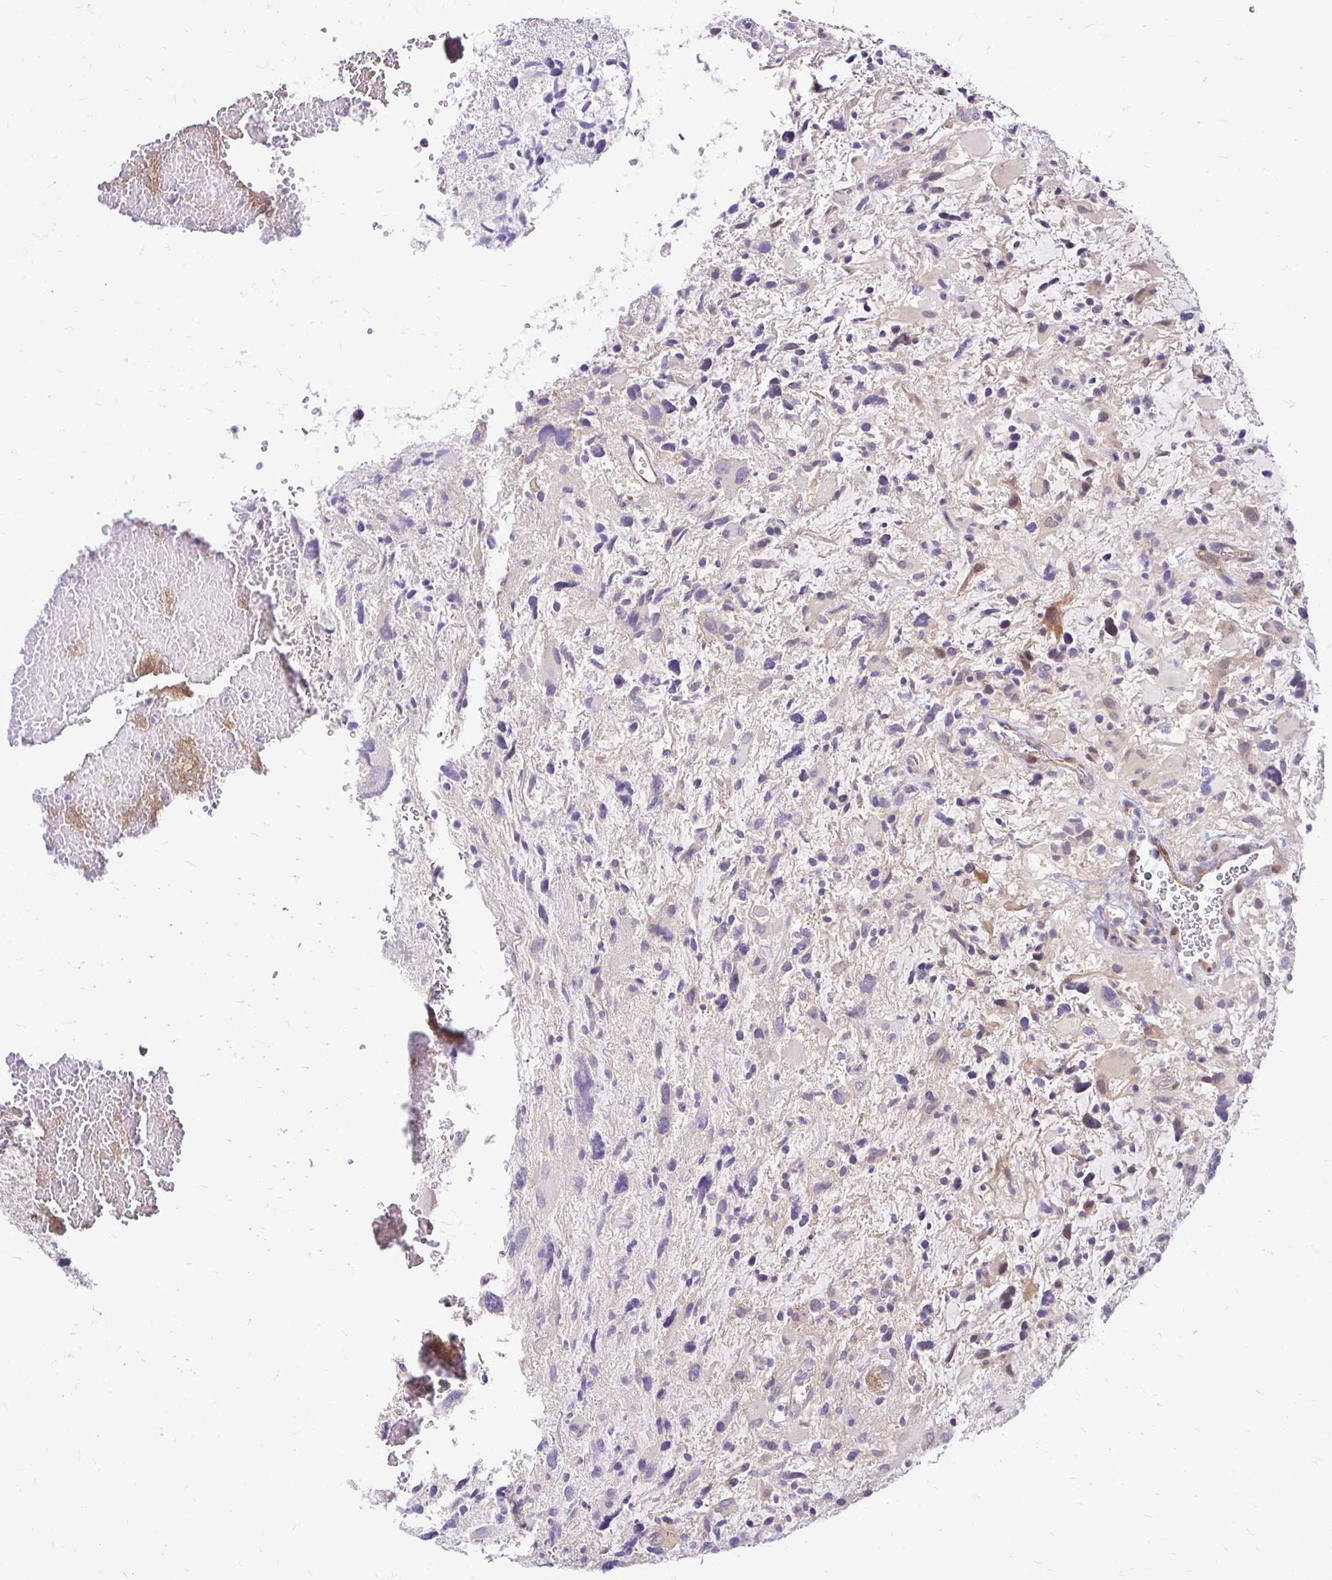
{"staining": {"intensity": "negative", "quantity": "none", "location": "none"}, "tissue": "glioma", "cell_type": "Tumor cells", "image_type": "cancer", "snomed": [{"axis": "morphology", "description": "Glioma, malignant, High grade"}, {"axis": "topography", "description": "Brain"}], "caption": "This is a image of immunohistochemistry staining of glioma, which shows no expression in tumor cells.", "gene": "YAP1", "patient": {"sex": "female", "age": 11}}